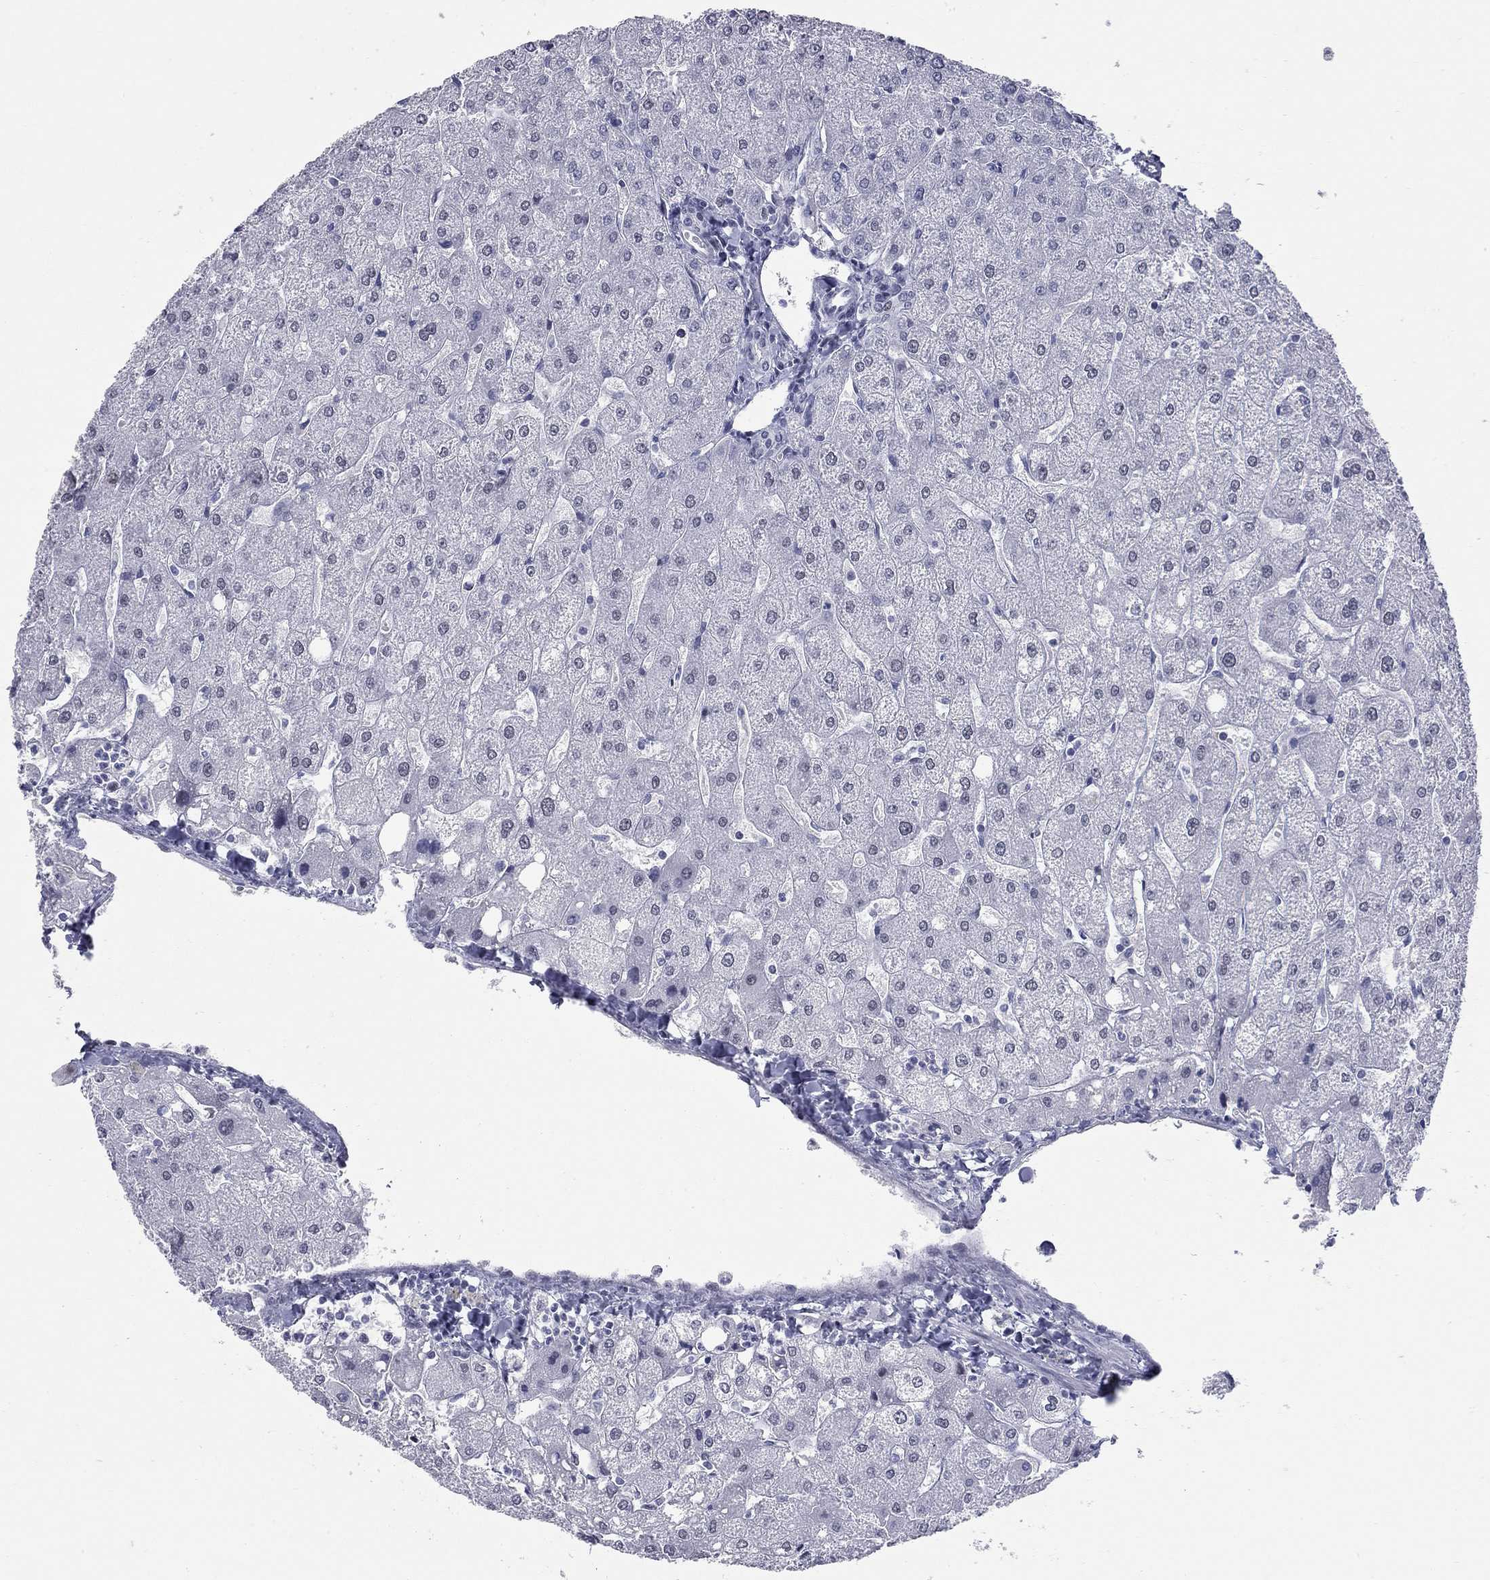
{"staining": {"intensity": "negative", "quantity": "none", "location": "none"}, "tissue": "liver", "cell_type": "Cholangiocytes", "image_type": "normal", "snomed": [{"axis": "morphology", "description": "Normal tissue, NOS"}, {"axis": "topography", "description": "Liver"}], "caption": "DAB (3,3'-diaminobenzidine) immunohistochemical staining of unremarkable human liver reveals no significant positivity in cholangiocytes.", "gene": "ASF1B", "patient": {"sex": "male", "age": 67}}